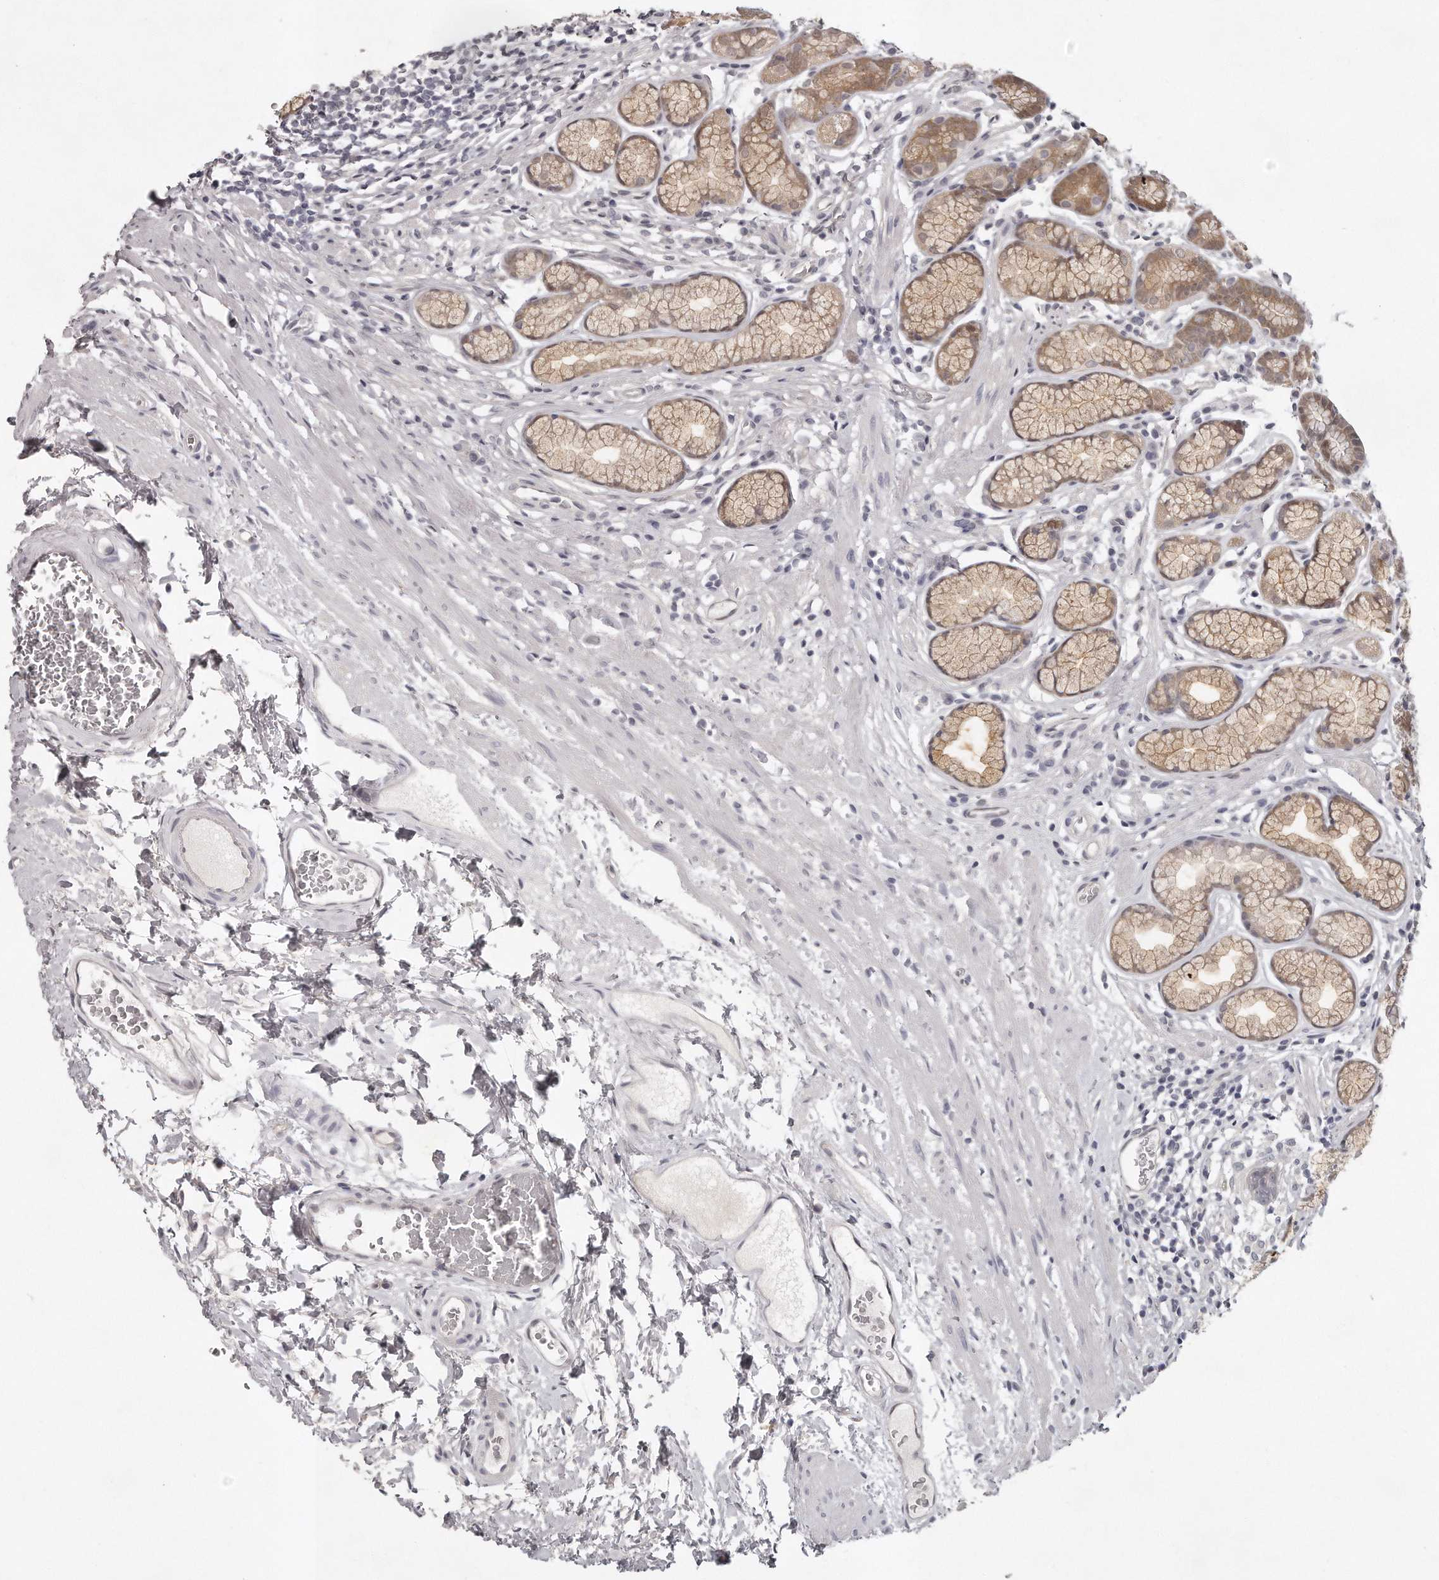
{"staining": {"intensity": "moderate", "quantity": "25%-75%", "location": "cytoplasmic/membranous"}, "tissue": "stomach", "cell_type": "Glandular cells", "image_type": "normal", "snomed": [{"axis": "morphology", "description": "Normal tissue, NOS"}, {"axis": "topography", "description": "Stomach"}], "caption": "Glandular cells reveal medium levels of moderate cytoplasmic/membranous expression in about 25%-75% of cells in benign stomach. Immunohistochemistry (ihc) stains the protein in brown and the nuclei are stained blue.", "gene": "GGCT", "patient": {"sex": "male", "age": 42}}